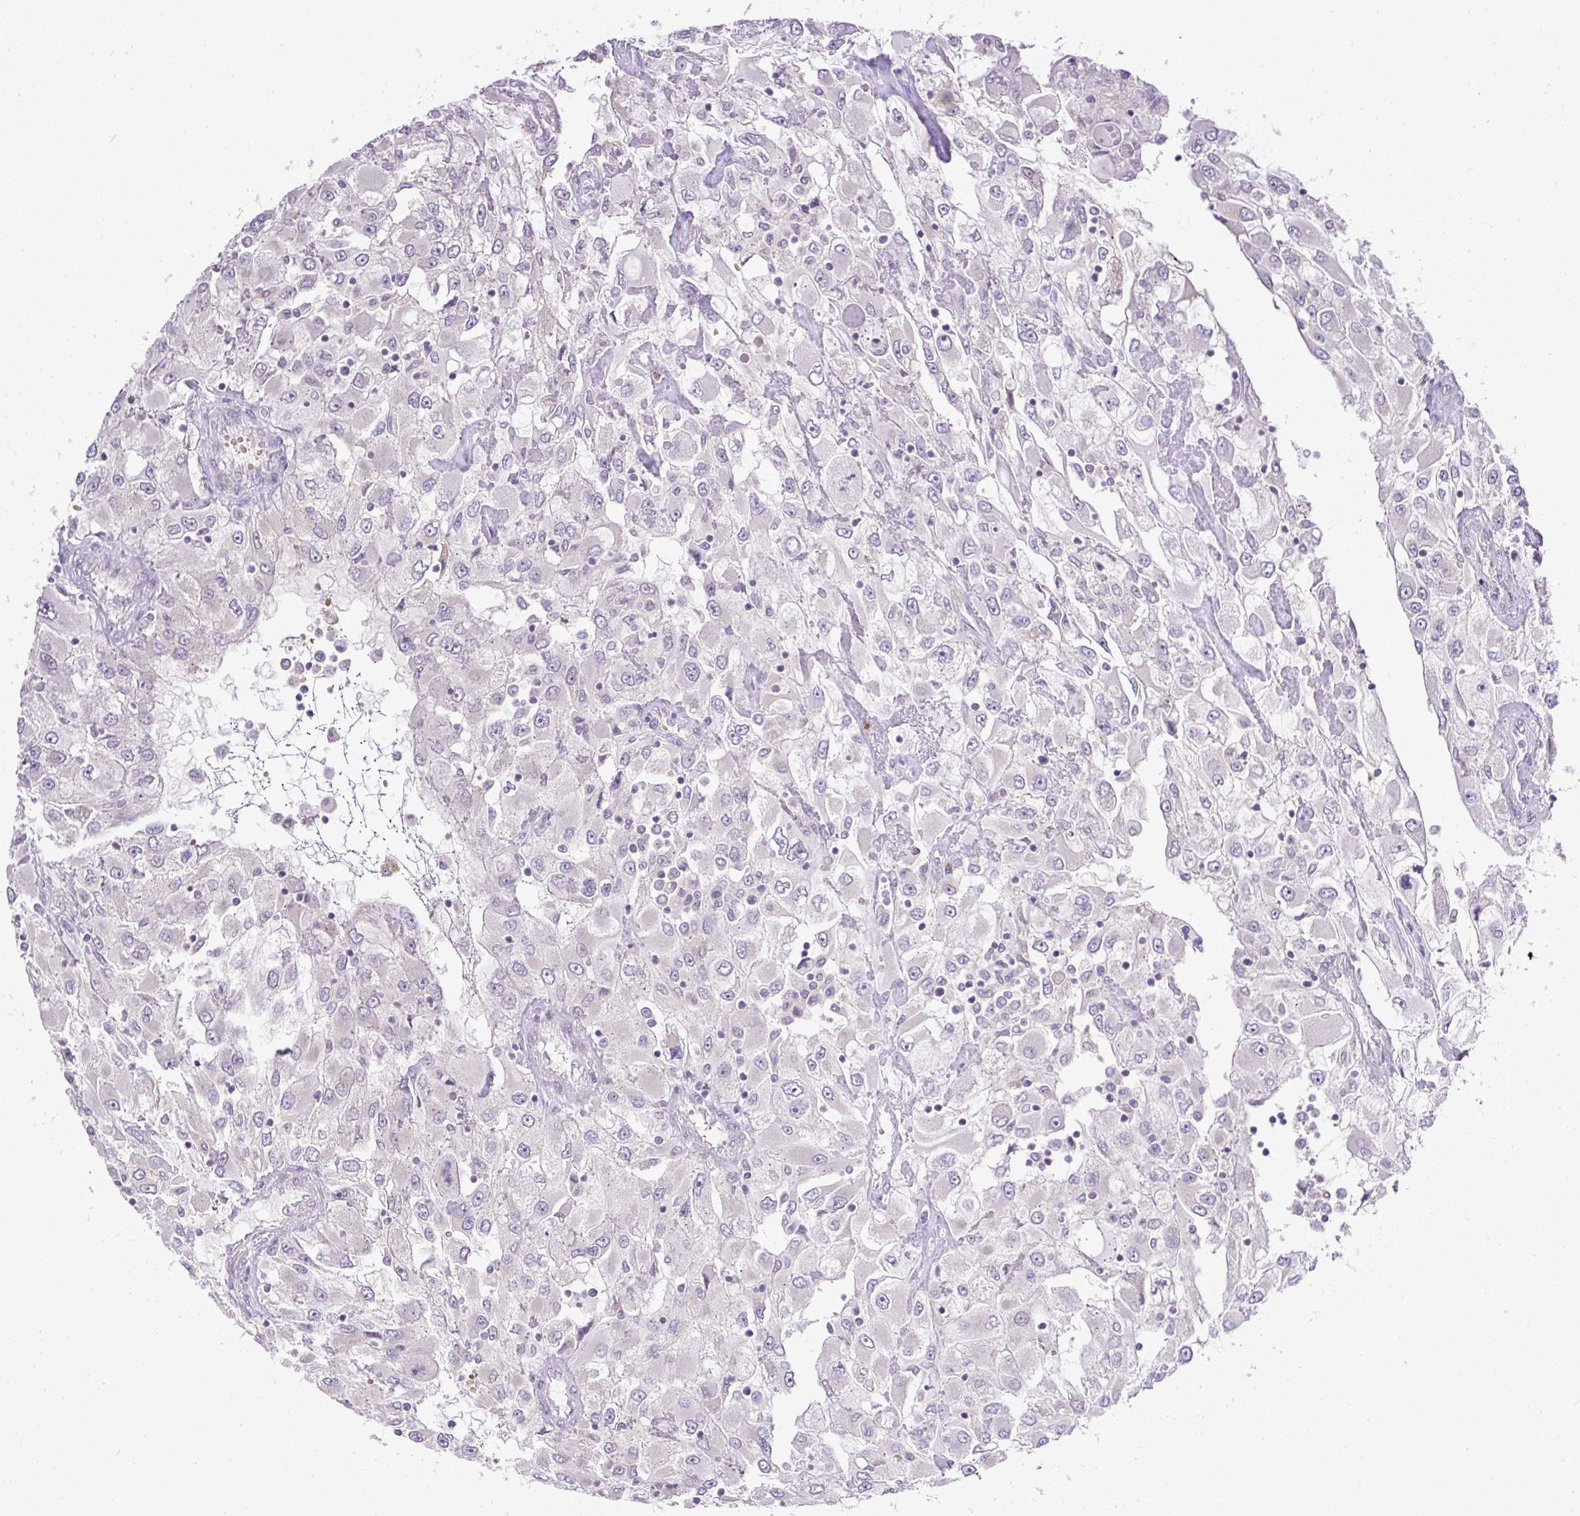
{"staining": {"intensity": "negative", "quantity": "none", "location": "none"}, "tissue": "renal cancer", "cell_type": "Tumor cells", "image_type": "cancer", "snomed": [{"axis": "morphology", "description": "Adenocarcinoma, NOS"}, {"axis": "topography", "description": "Kidney"}], "caption": "Tumor cells are negative for protein expression in human adenocarcinoma (renal). (DAB (3,3'-diaminobenzidine) immunohistochemistry (IHC) with hematoxylin counter stain).", "gene": "SMC4", "patient": {"sex": "female", "age": 52}}